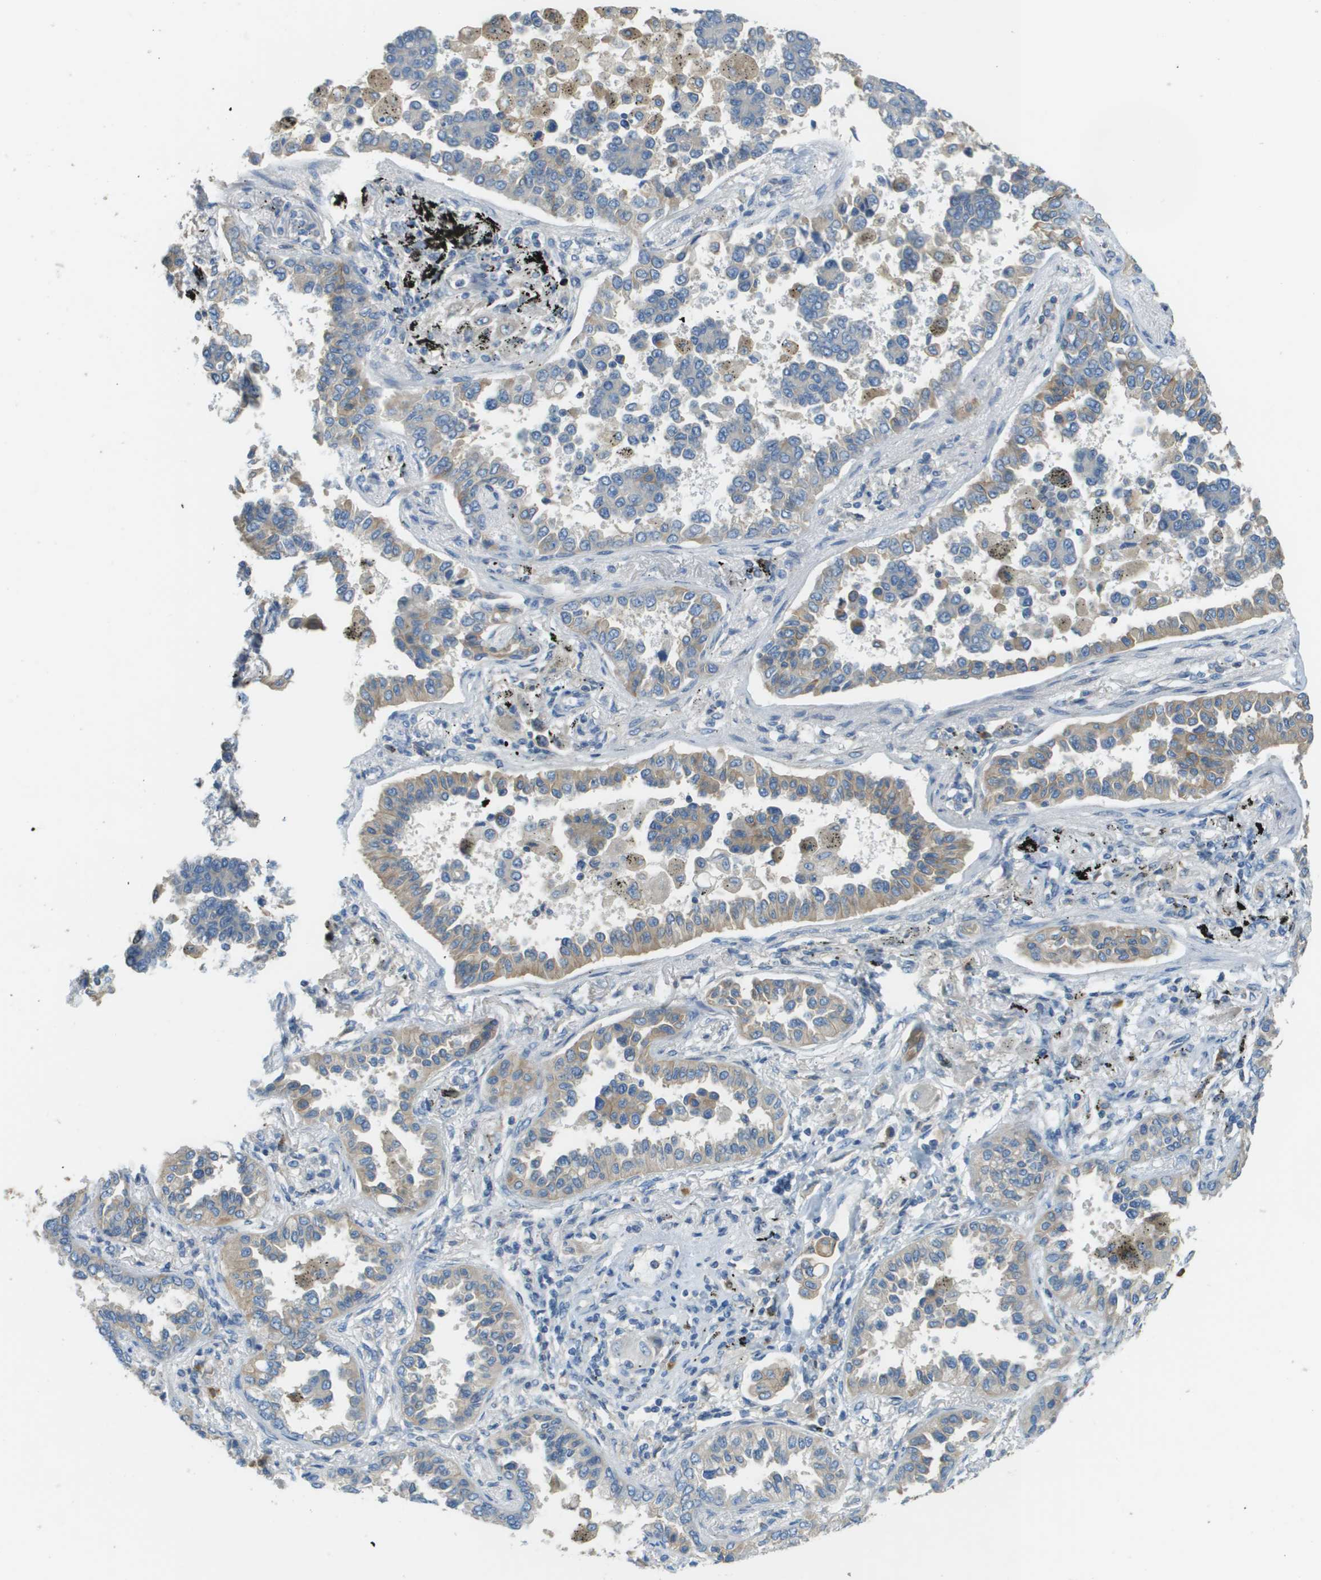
{"staining": {"intensity": "weak", "quantity": "<25%", "location": "cytoplasmic/membranous"}, "tissue": "lung cancer", "cell_type": "Tumor cells", "image_type": "cancer", "snomed": [{"axis": "morphology", "description": "Normal tissue, NOS"}, {"axis": "morphology", "description": "Adenocarcinoma, NOS"}, {"axis": "topography", "description": "Lung"}], "caption": "Immunohistochemistry image of human lung cancer stained for a protein (brown), which reveals no staining in tumor cells.", "gene": "DNAJB11", "patient": {"sex": "male", "age": 59}}